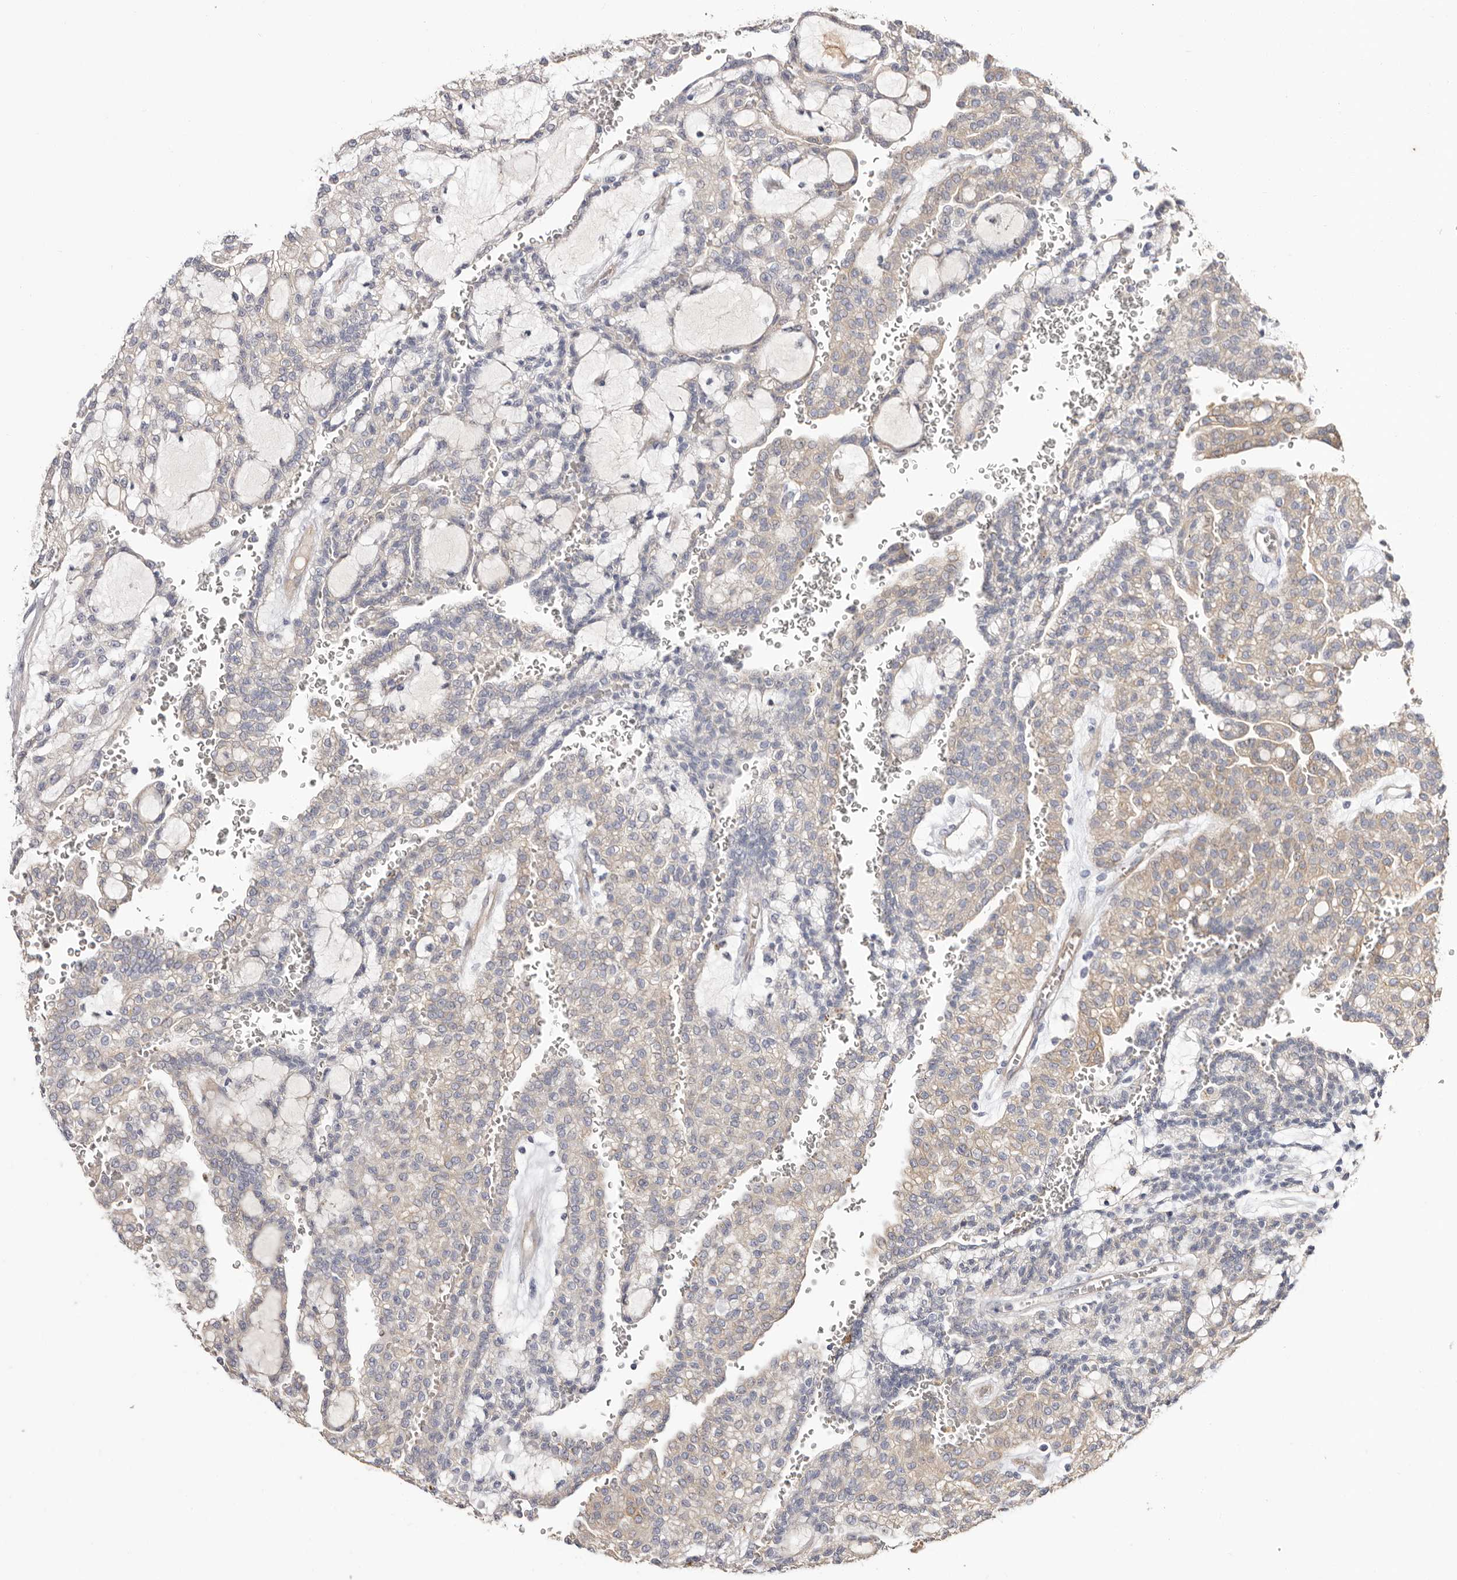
{"staining": {"intensity": "weak", "quantity": "25%-75%", "location": "cytoplasmic/membranous"}, "tissue": "renal cancer", "cell_type": "Tumor cells", "image_type": "cancer", "snomed": [{"axis": "morphology", "description": "Adenocarcinoma, NOS"}, {"axis": "topography", "description": "Kidney"}], "caption": "Immunohistochemical staining of renal cancer (adenocarcinoma) exhibits low levels of weak cytoplasmic/membranous expression in about 25%-75% of tumor cells. (Stains: DAB (3,3'-diaminobenzidine) in brown, nuclei in blue, Microscopy: brightfield microscopy at high magnification).", "gene": "STK16", "patient": {"sex": "male", "age": 63}}